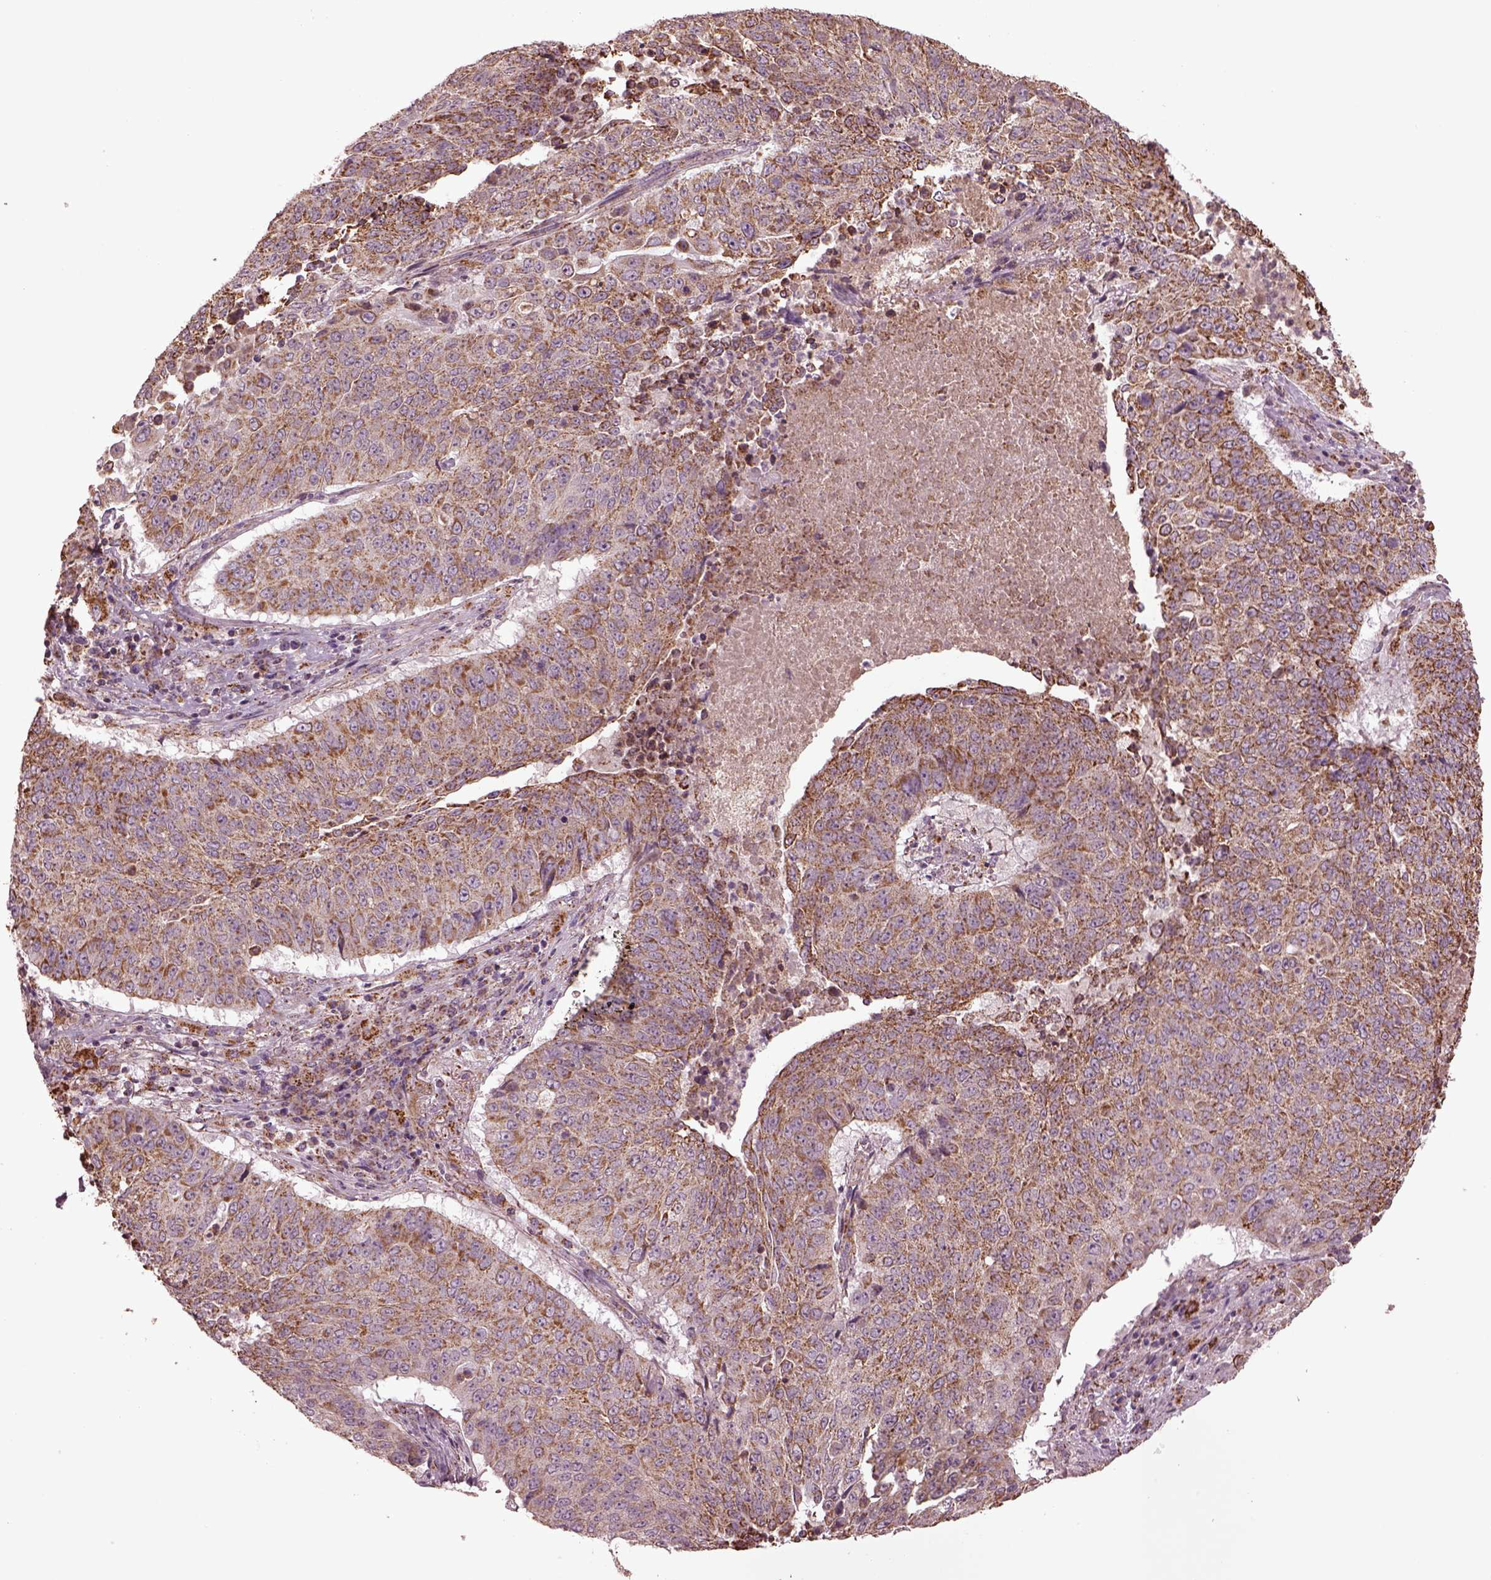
{"staining": {"intensity": "weak", "quantity": ">75%", "location": "cytoplasmic/membranous"}, "tissue": "lung cancer", "cell_type": "Tumor cells", "image_type": "cancer", "snomed": [{"axis": "morphology", "description": "Normal tissue, NOS"}, {"axis": "morphology", "description": "Squamous cell carcinoma, NOS"}, {"axis": "topography", "description": "Bronchus"}, {"axis": "topography", "description": "Lung"}], "caption": "Tumor cells exhibit low levels of weak cytoplasmic/membranous expression in about >75% of cells in lung cancer (squamous cell carcinoma).", "gene": "TMEM254", "patient": {"sex": "male", "age": 64}}